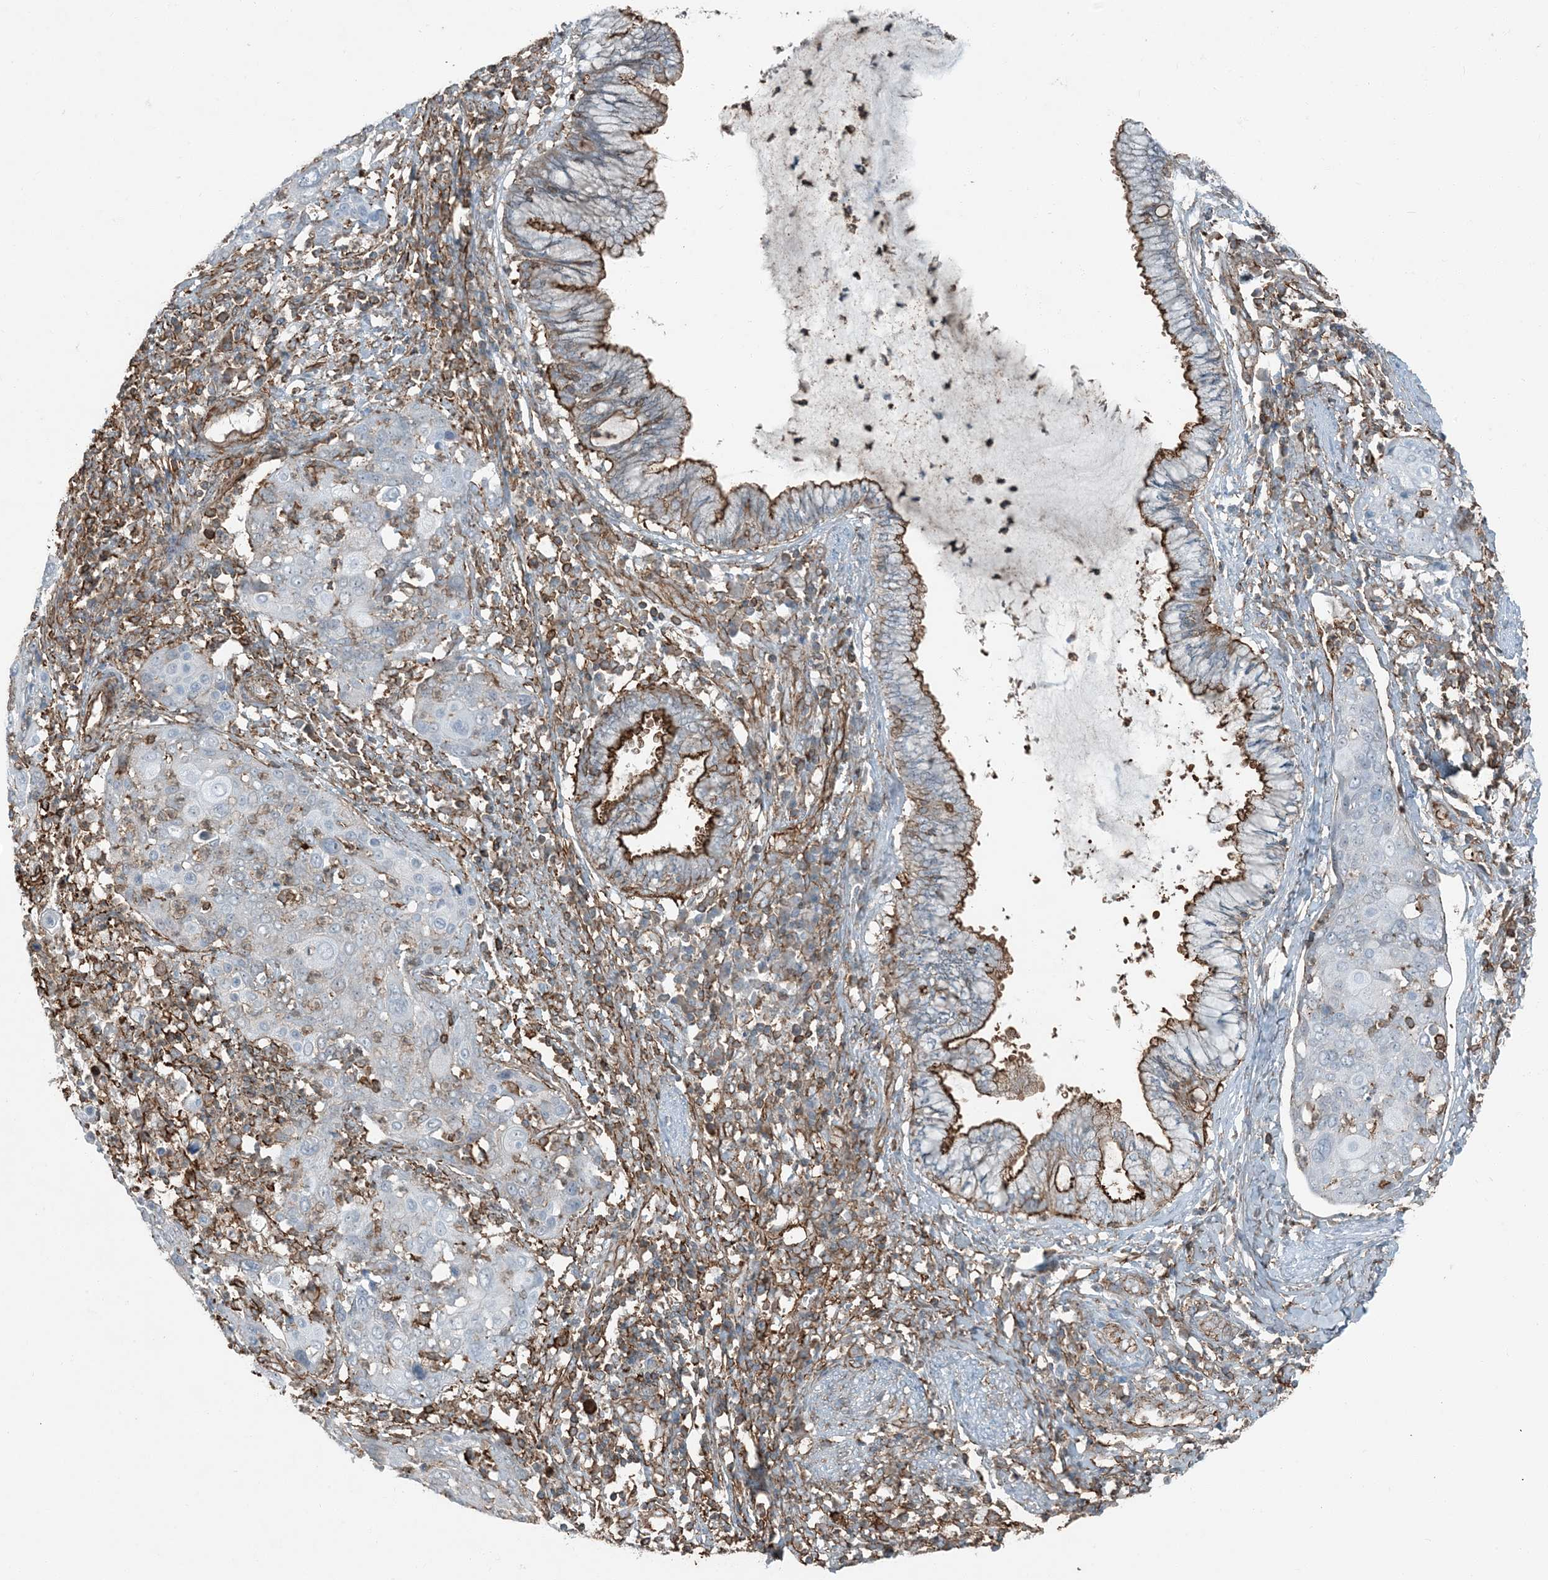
{"staining": {"intensity": "negative", "quantity": "none", "location": "none"}, "tissue": "cervical cancer", "cell_type": "Tumor cells", "image_type": "cancer", "snomed": [{"axis": "morphology", "description": "Squamous cell carcinoma, NOS"}, {"axis": "topography", "description": "Cervix"}], "caption": "High magnification brightfield microscopy of cervical cancer stained with DAB (brown) and counterstained with hematoxylin (blue): tumor cells show no significant staining.", "gene": "APOBEC3C", "patient": {"sex": "female", "age": 40}}